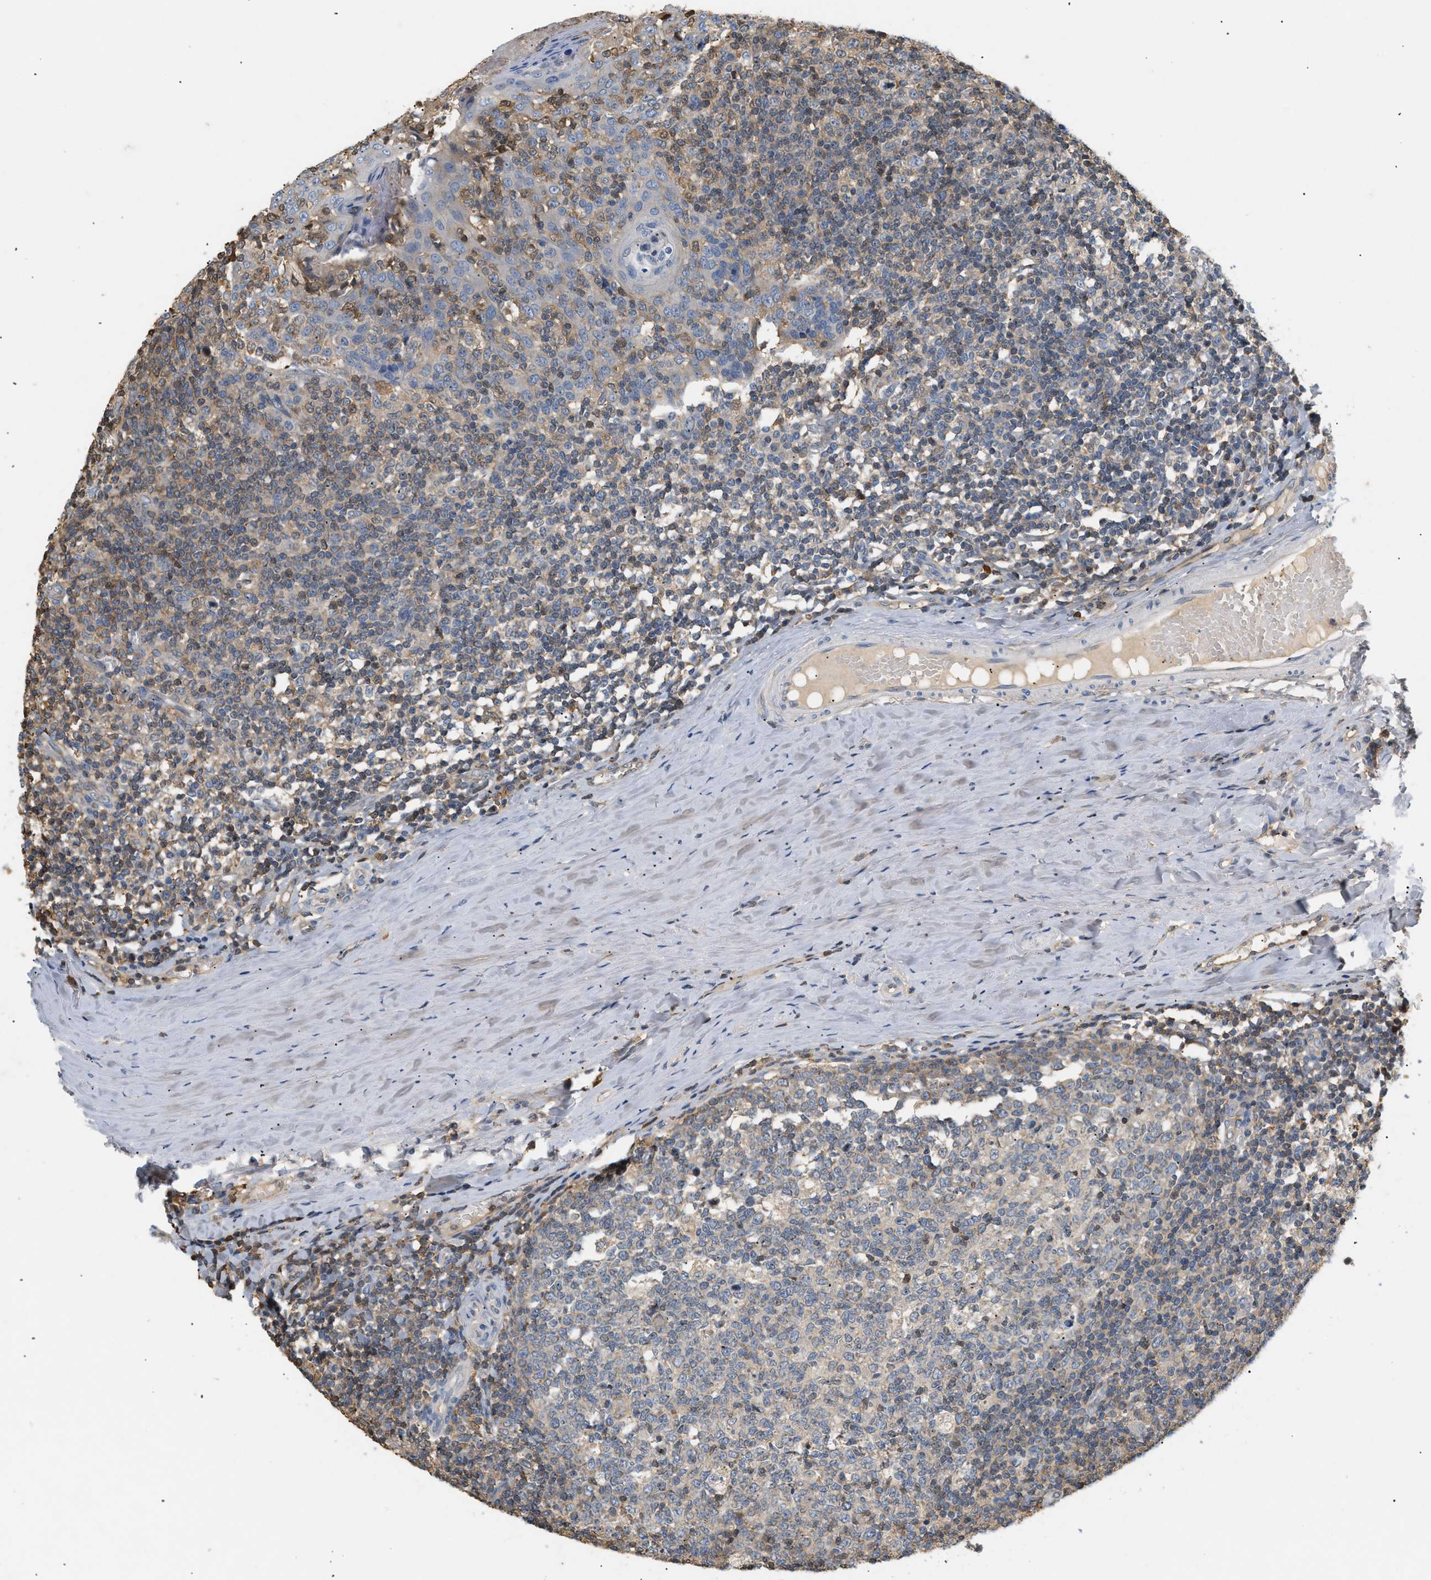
{"staining": {"intensity": "weak", "quantity": "25%-75%", "location": "cytoplasmic/membranous"}, "tissue": "tonsil", "cell_type": "Germinal center cells", "image_type": "normal", "snomed": [{"axis": "morphology", "description": "Normal tissue, NOS"}, {"axis": "topography", "description": "Tonsil"}], "caption": "IHC of benign human tonsil reveals low levels of weak cytoplasmic/membranous staining in about 25%-75% of germinal center cells. (Brightfield microscopy of DAB IHC at high magnification).", "gene": "FARS2", "patient": {"sex": "female", "age": 19}}